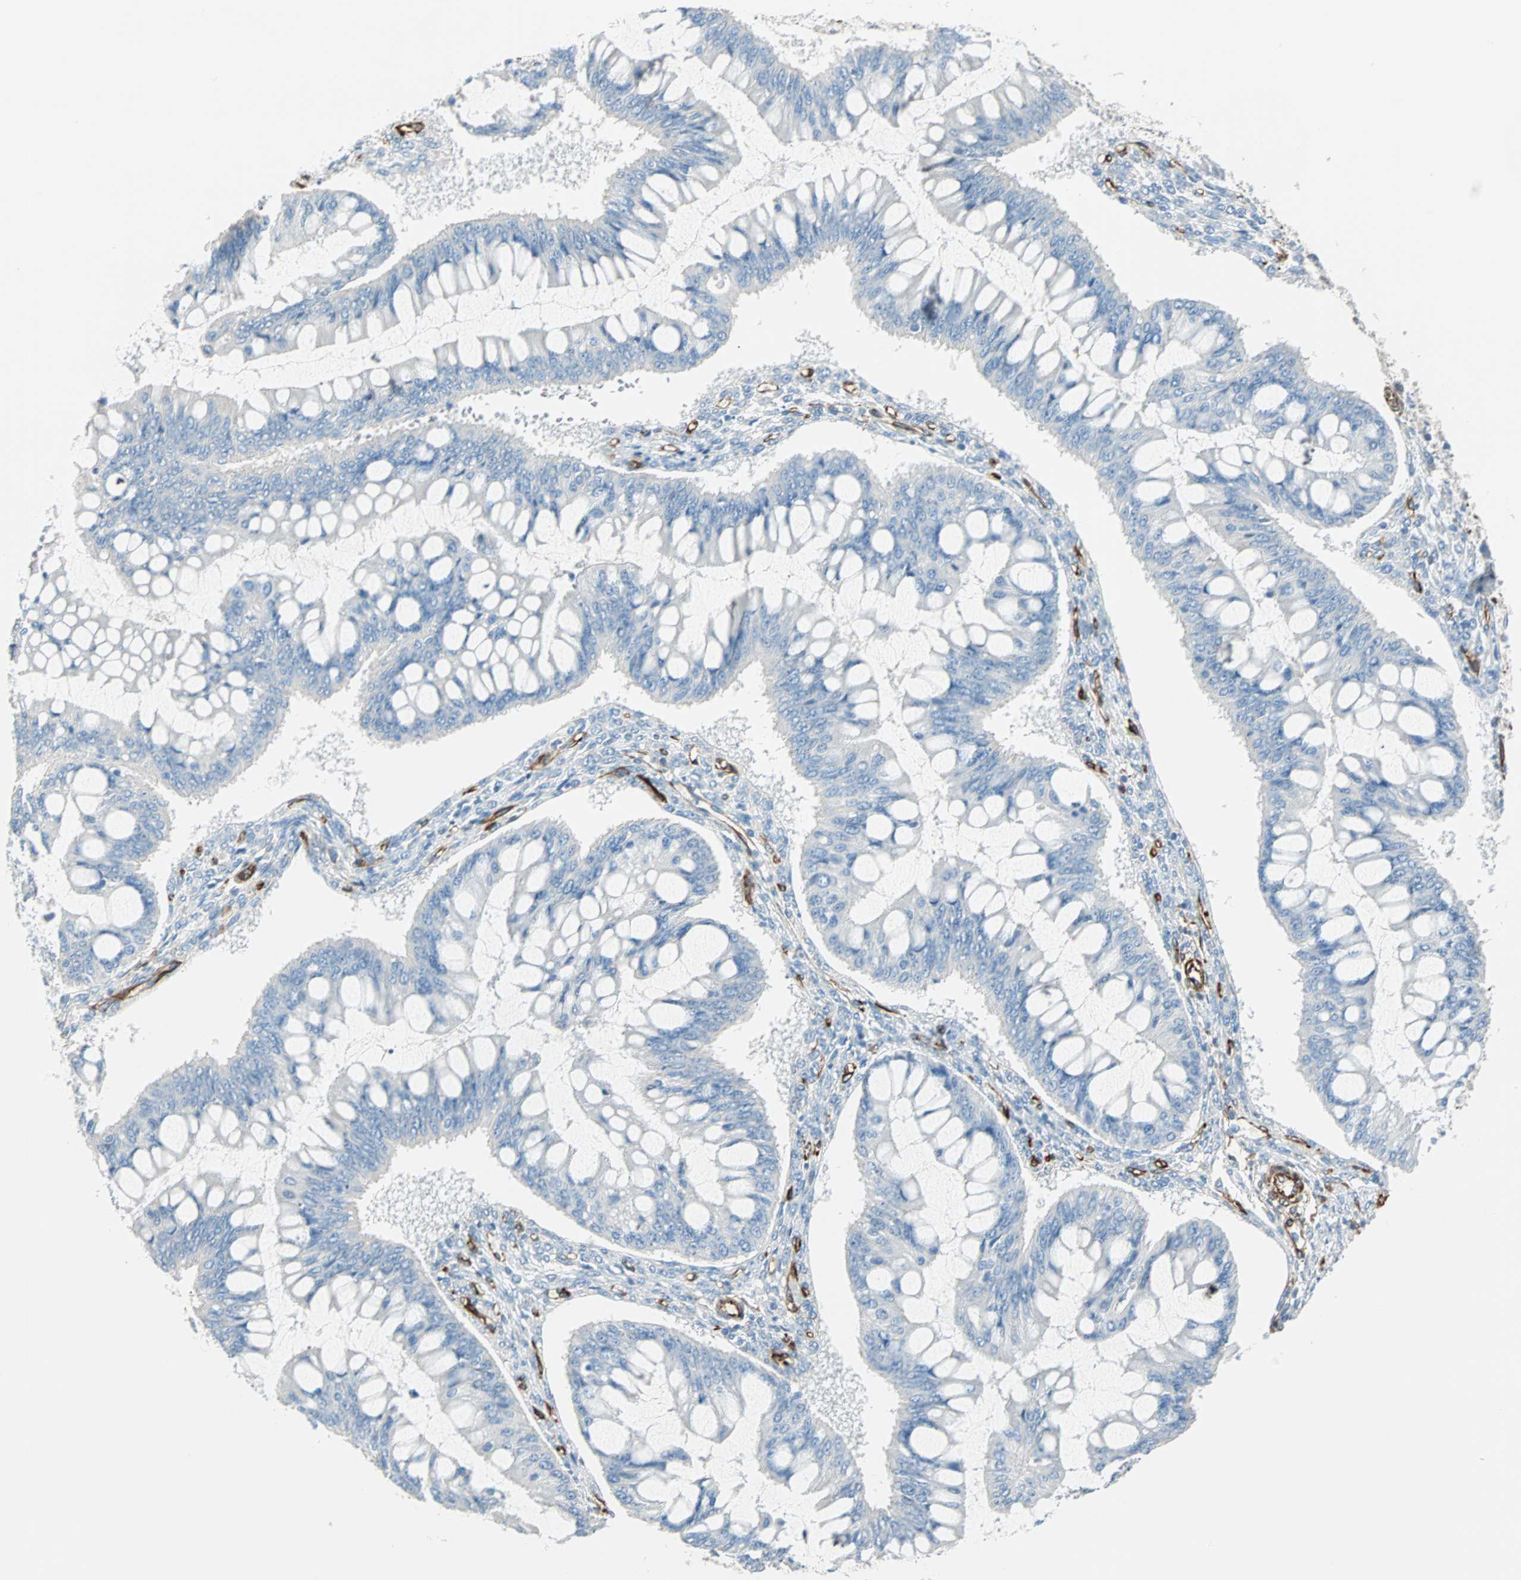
{"staining": {"intensity": "negative", "quantity": "none", "location": "none"}, "tissue": "ovarian cancer", "cell_type": "Tumor cells", "image_type": "cancer", "snomed": [{"axis": "morphology", "description": "Cystadenocarcinoma, mucinous, NOS"}, {"axis": "topography", "description": "Ovary"}], "caption": "Immunohistochemistry photomicrograph of neoplastic tissue: human ovarian cancer stained with DAB (3,3'-diaminobenzidine) exhibits no significant protein staining in tumor cells.", "gene": "NES", "patient": {"sex": "female", "age": 73}}